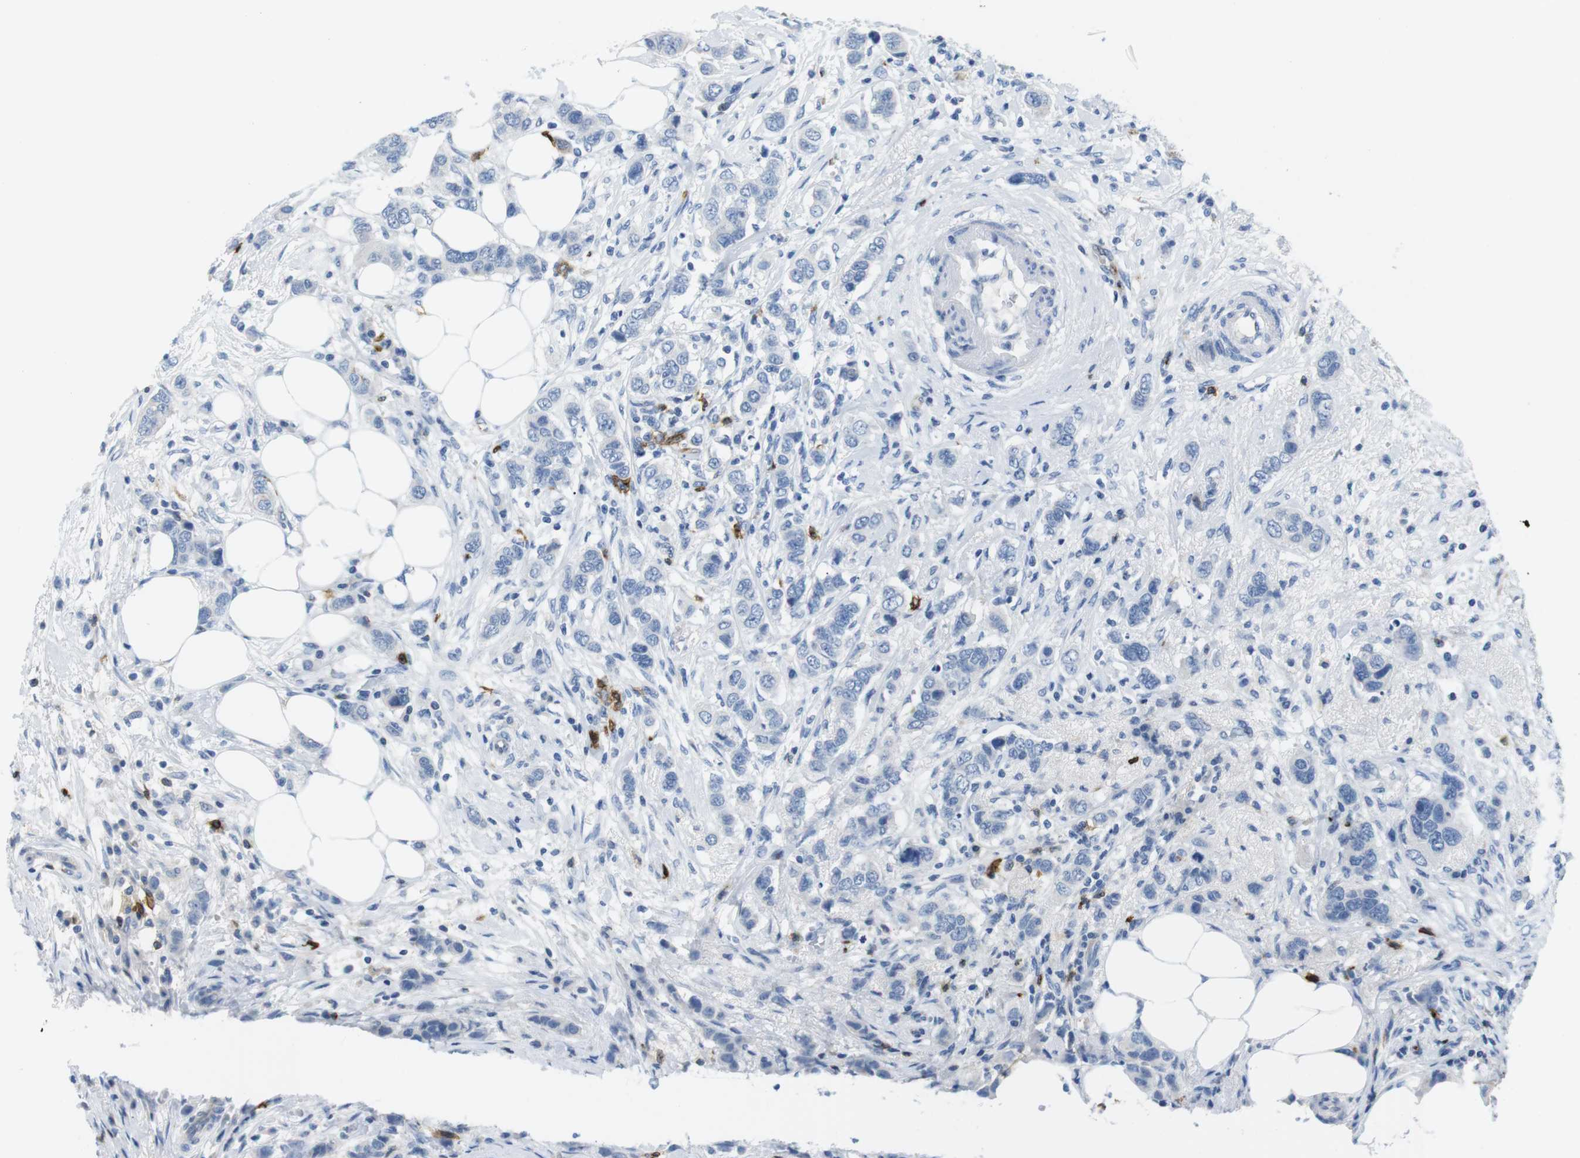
{"staining": {"intensity": "negative", "quantity": "none", "location": "none"}, "tissue": "breast cancer", "cell_type": "Tumor cells", "image_type": "cancer", "snomed": [{"axis": "morphology", "description": "Duct carcinoma"}, {"axis": "topography", "description": "Breast"}], "caption": "An immunohistochemistry (IHC) micrograph of breast cancer is shown. There is no staining in tumor cells of breast cancer.", "gene": "TNFRSF4", "patient": {"sex": "female", "age": 50}}